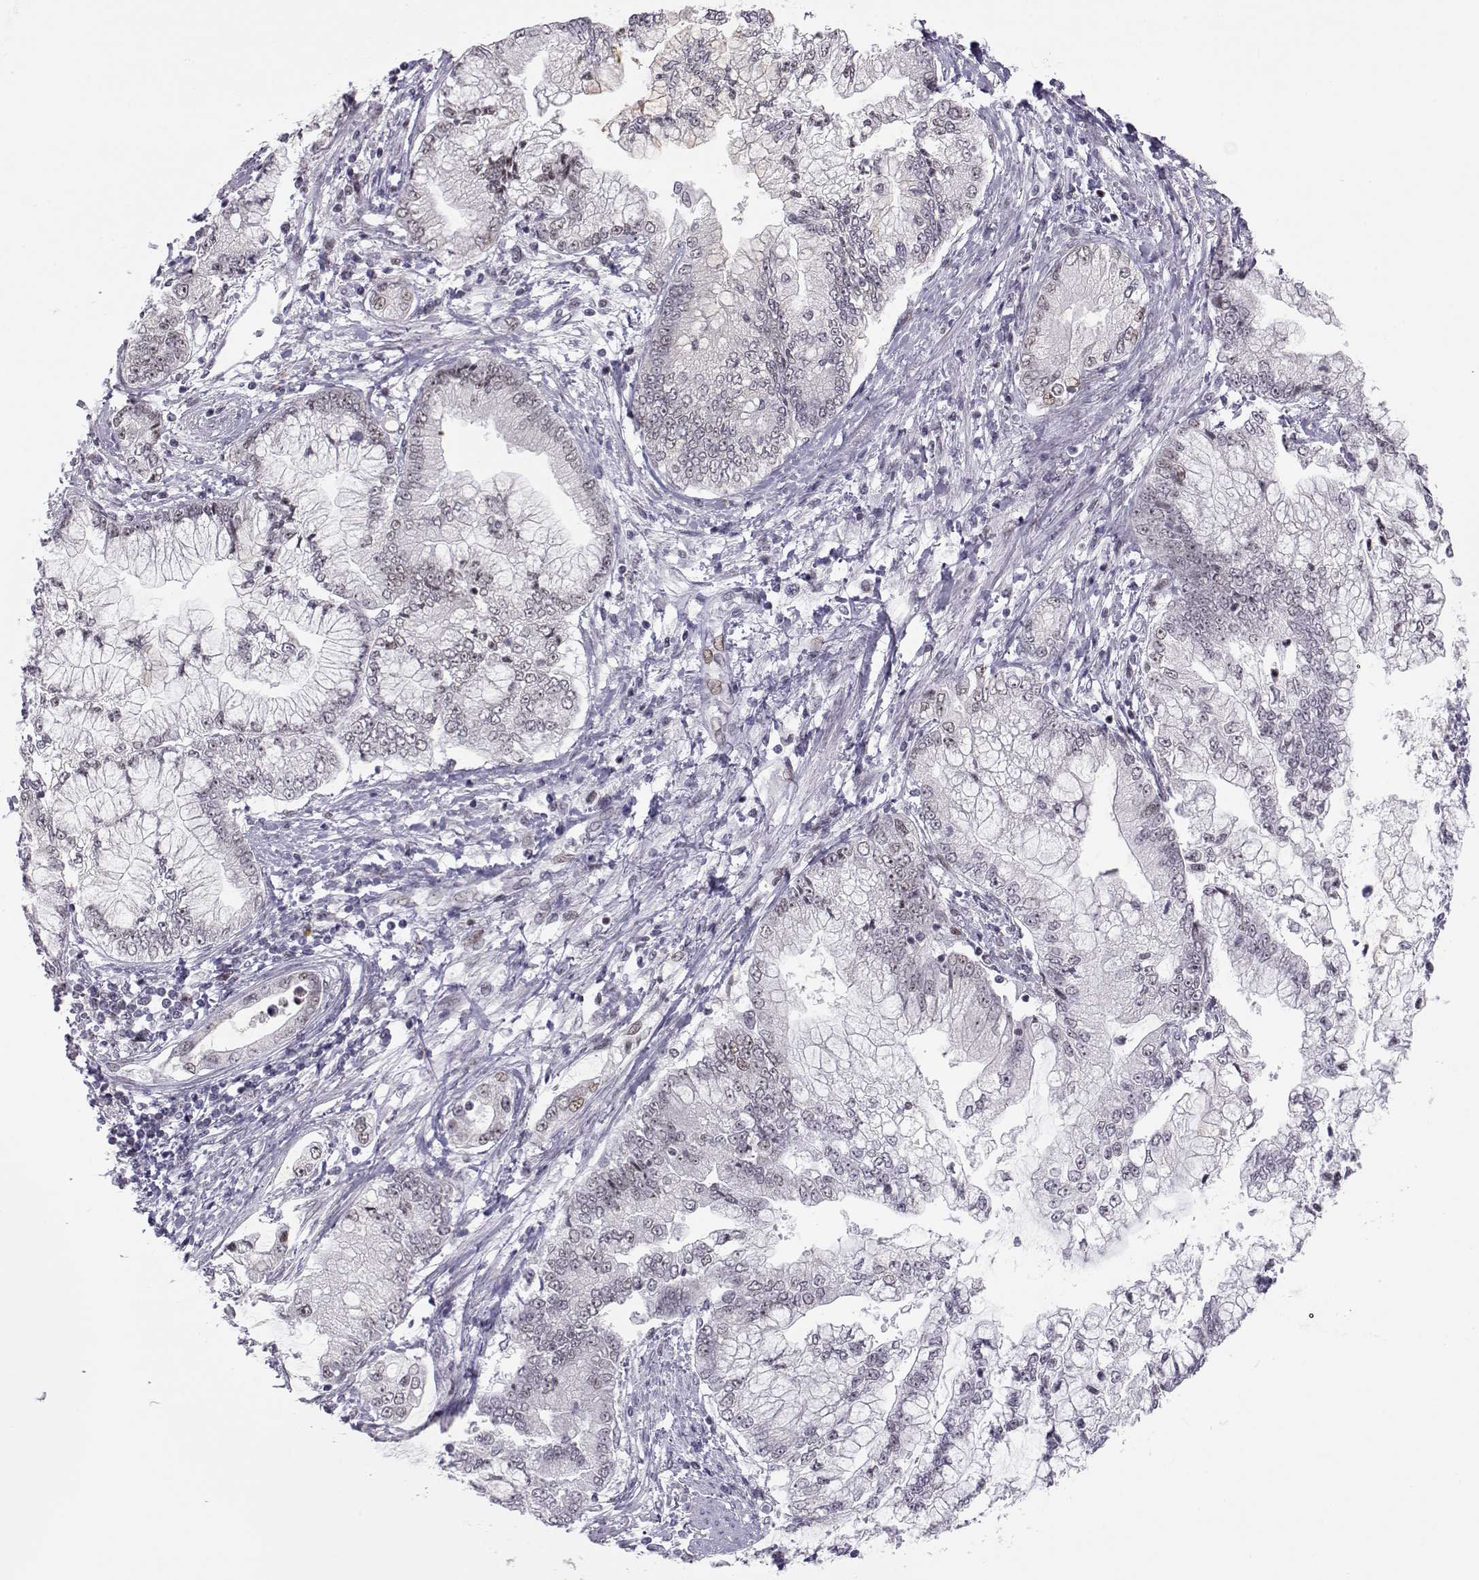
{"staining": {"intensity": "negative", "quantity": "none", "location": "none"}, "tissue": "stomach cancer", "cell_type": "Tumor cells", "image_type": "cancer", "snomed": [{"axis": "morphology", "description": "Adenocarcinoma, NOS"}, {"axis": "topography", "description": "Stomach, upper"}], "caption": "IHC photomicrograph of human stomach adenocarcinoma stained for a protein (brown), which reveals no staining in tumor cells.", "gene": "SIX6", "patient": {"sex": "female", "age": 74}}